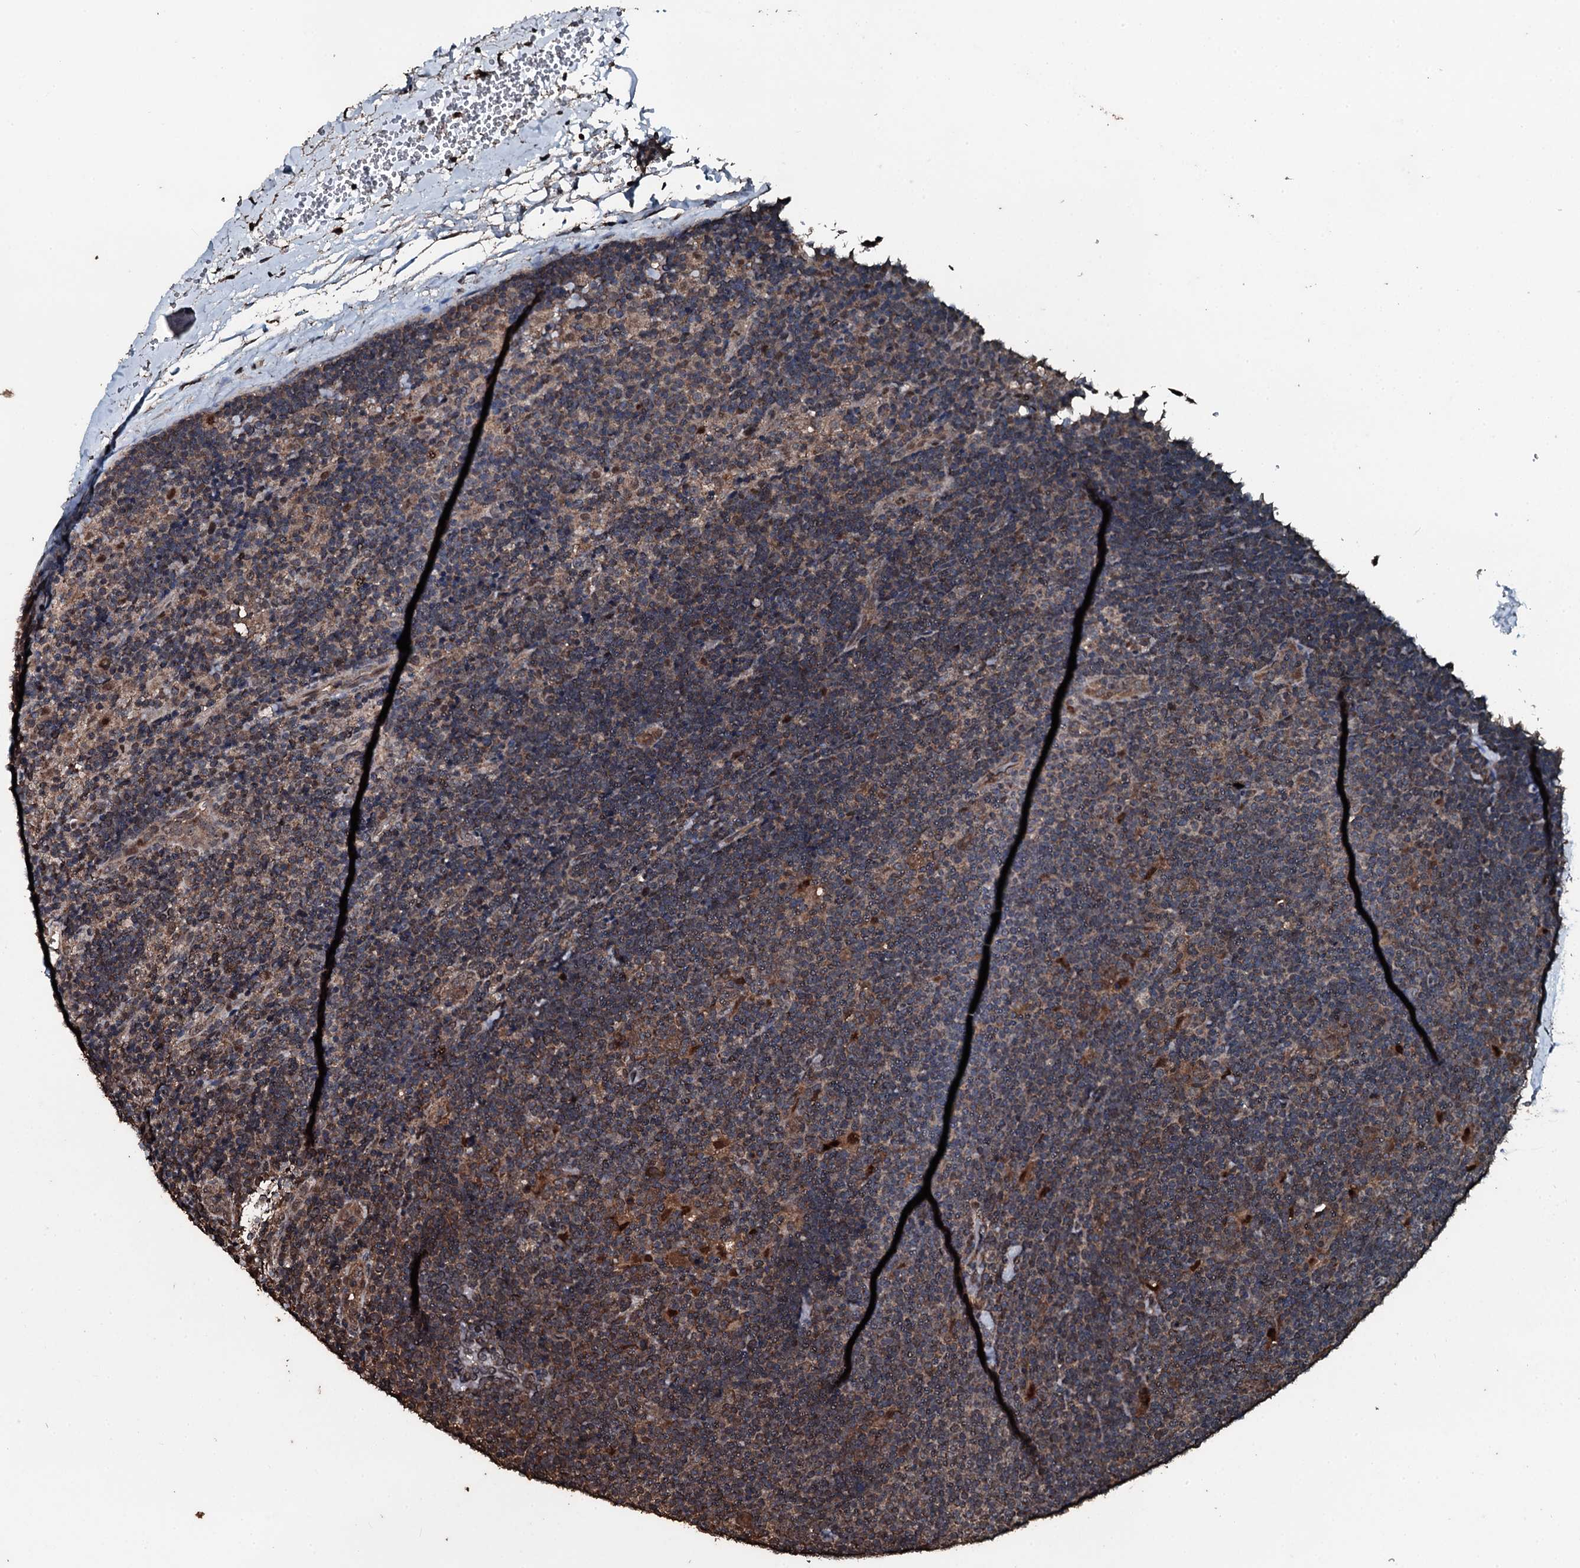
{"staining": {"intensity": "moderate", "quantity": "25%-75%", "location": "cytoplasmic/membranous"}, "tissue": "lymphoma", "cell_type": "Tumor cells", "image_type": "cancer", "snomed": [{"axis": "morphology", "description": "Hodgkin's disease, NOS"}, {"axis": "topography", "description": "Lymph node"}], "caption": "High-magnification brightfield microscopy of lymphoma stained with DAB (brown) and counterstained with hematoxylin (blue). tumor cells exhibit moderate cytoplasmic/membranous positivity is seen in approximately25%-75% of cells.", "gene": "FAAP24", "patient": {"sex": "female", "age": 57}}